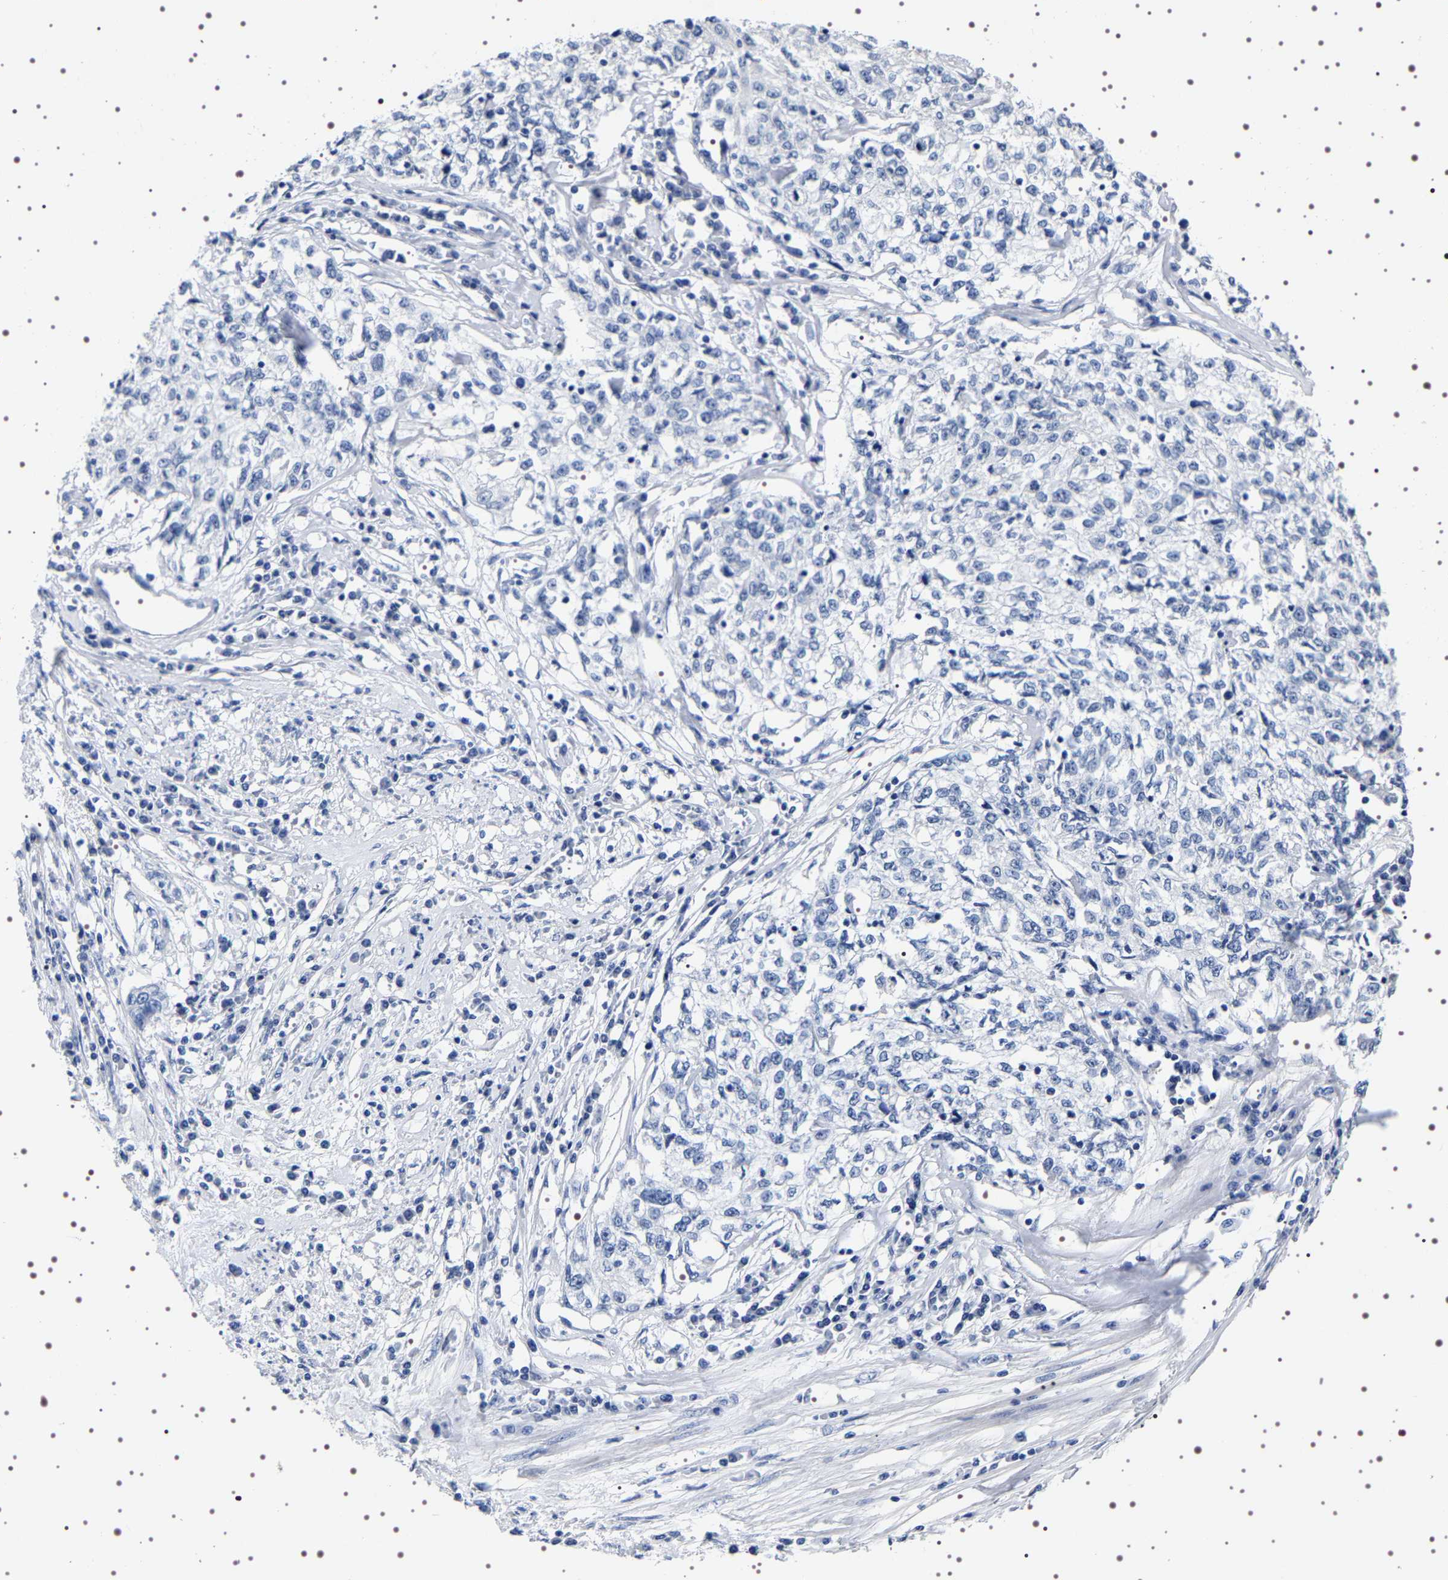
{"staining": {"intensity": "negative", "quantity": "none", "location": "none"}, "tissue": "cervical cancer", "cell_type": "Tumor cells", "image_type": "cancer", "snomed": [{"axis": "morphology", "description": "Squamous cell carcinoma, NOS"}, {"axis": "topography", "description": "Cervix"}], "caption": "Cervical cancer was stained to show a protein in brown. There is no significant expression in tumor cells.", "gene": "UBQLN3", "patient": {"sex": "female", "age": 57}}